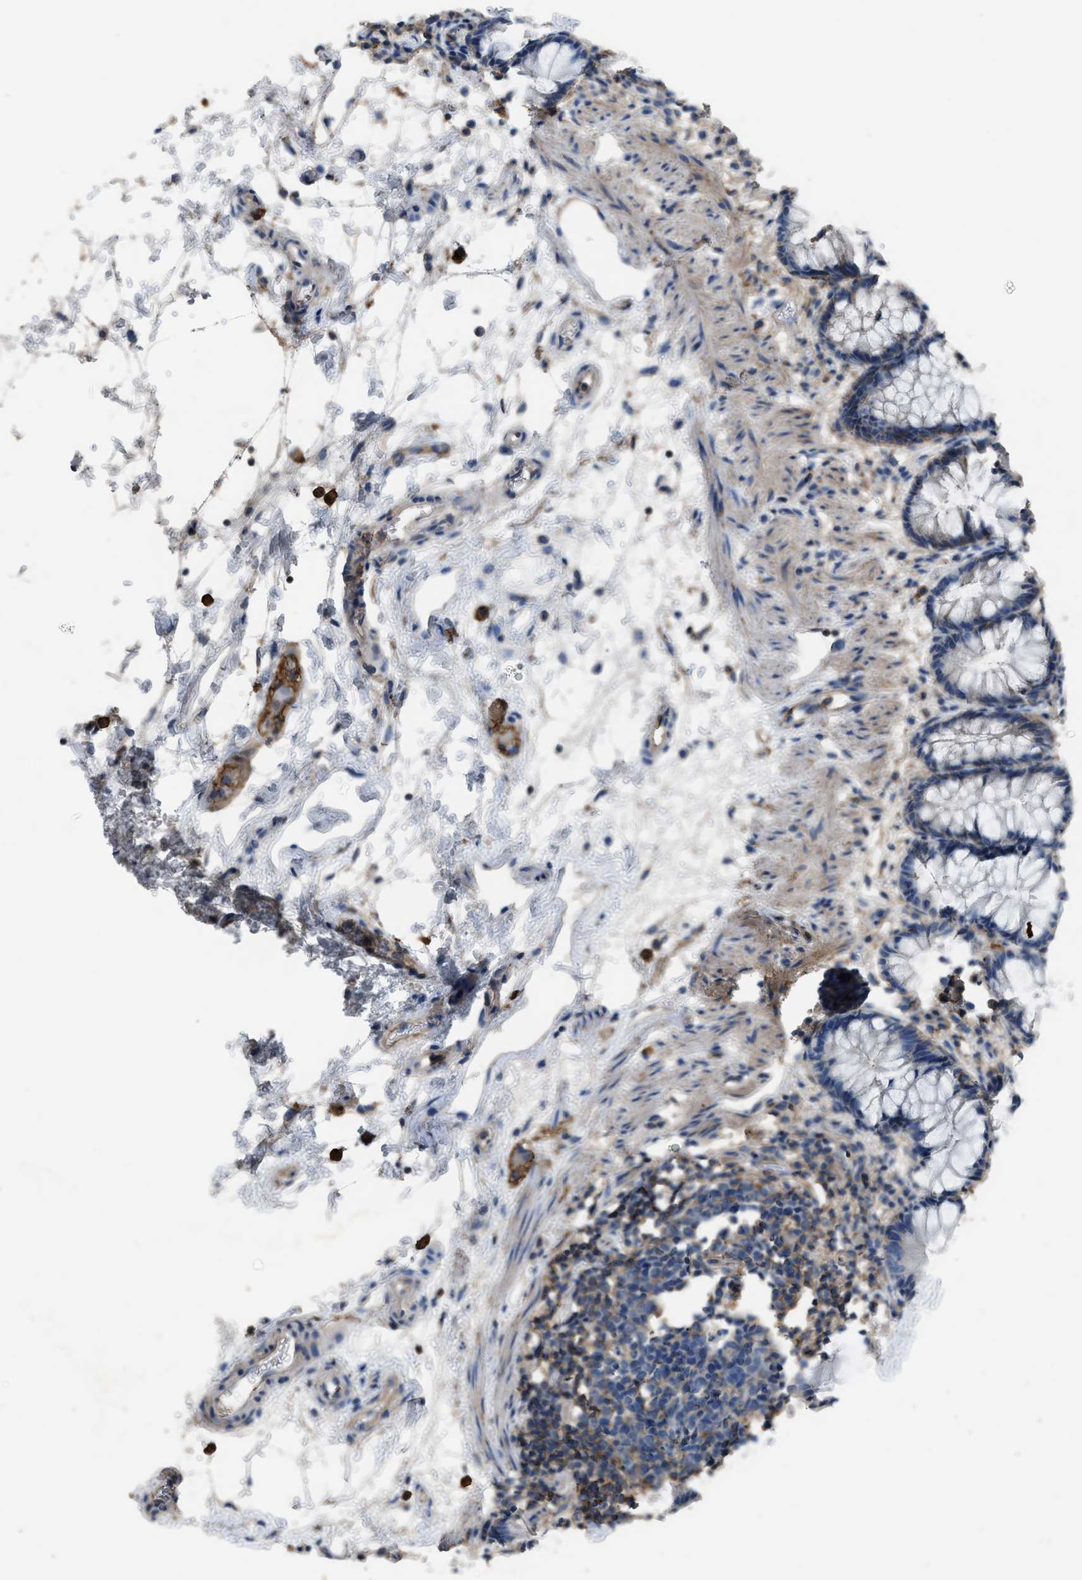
{"staining": {"intensity": "strong", "quantity": "25%-75%", "location": "cytoplasmic/membranous"}, "tissue": "rectum", "cell_type": "Glandular cells", "image_type": "normal", "snomed": [{"axis": "morphology", "description": "Normal tissue, NOS"}, {"axis": "topography", "description": "Rectum"}], "caption": "High-power microscopy captured an immunohistochemistry micrograph of unremarkable rectum, revealing strong cytoplasmic/membranous expression in about 25%-75% of glandular cells. The protein is stained brown, and the nuclei are stained in blue (DAB IHC with brightfield microscopy, high magnification).", "gene": "OR51E1", "patient": {"sex": "male", "age": 64}}